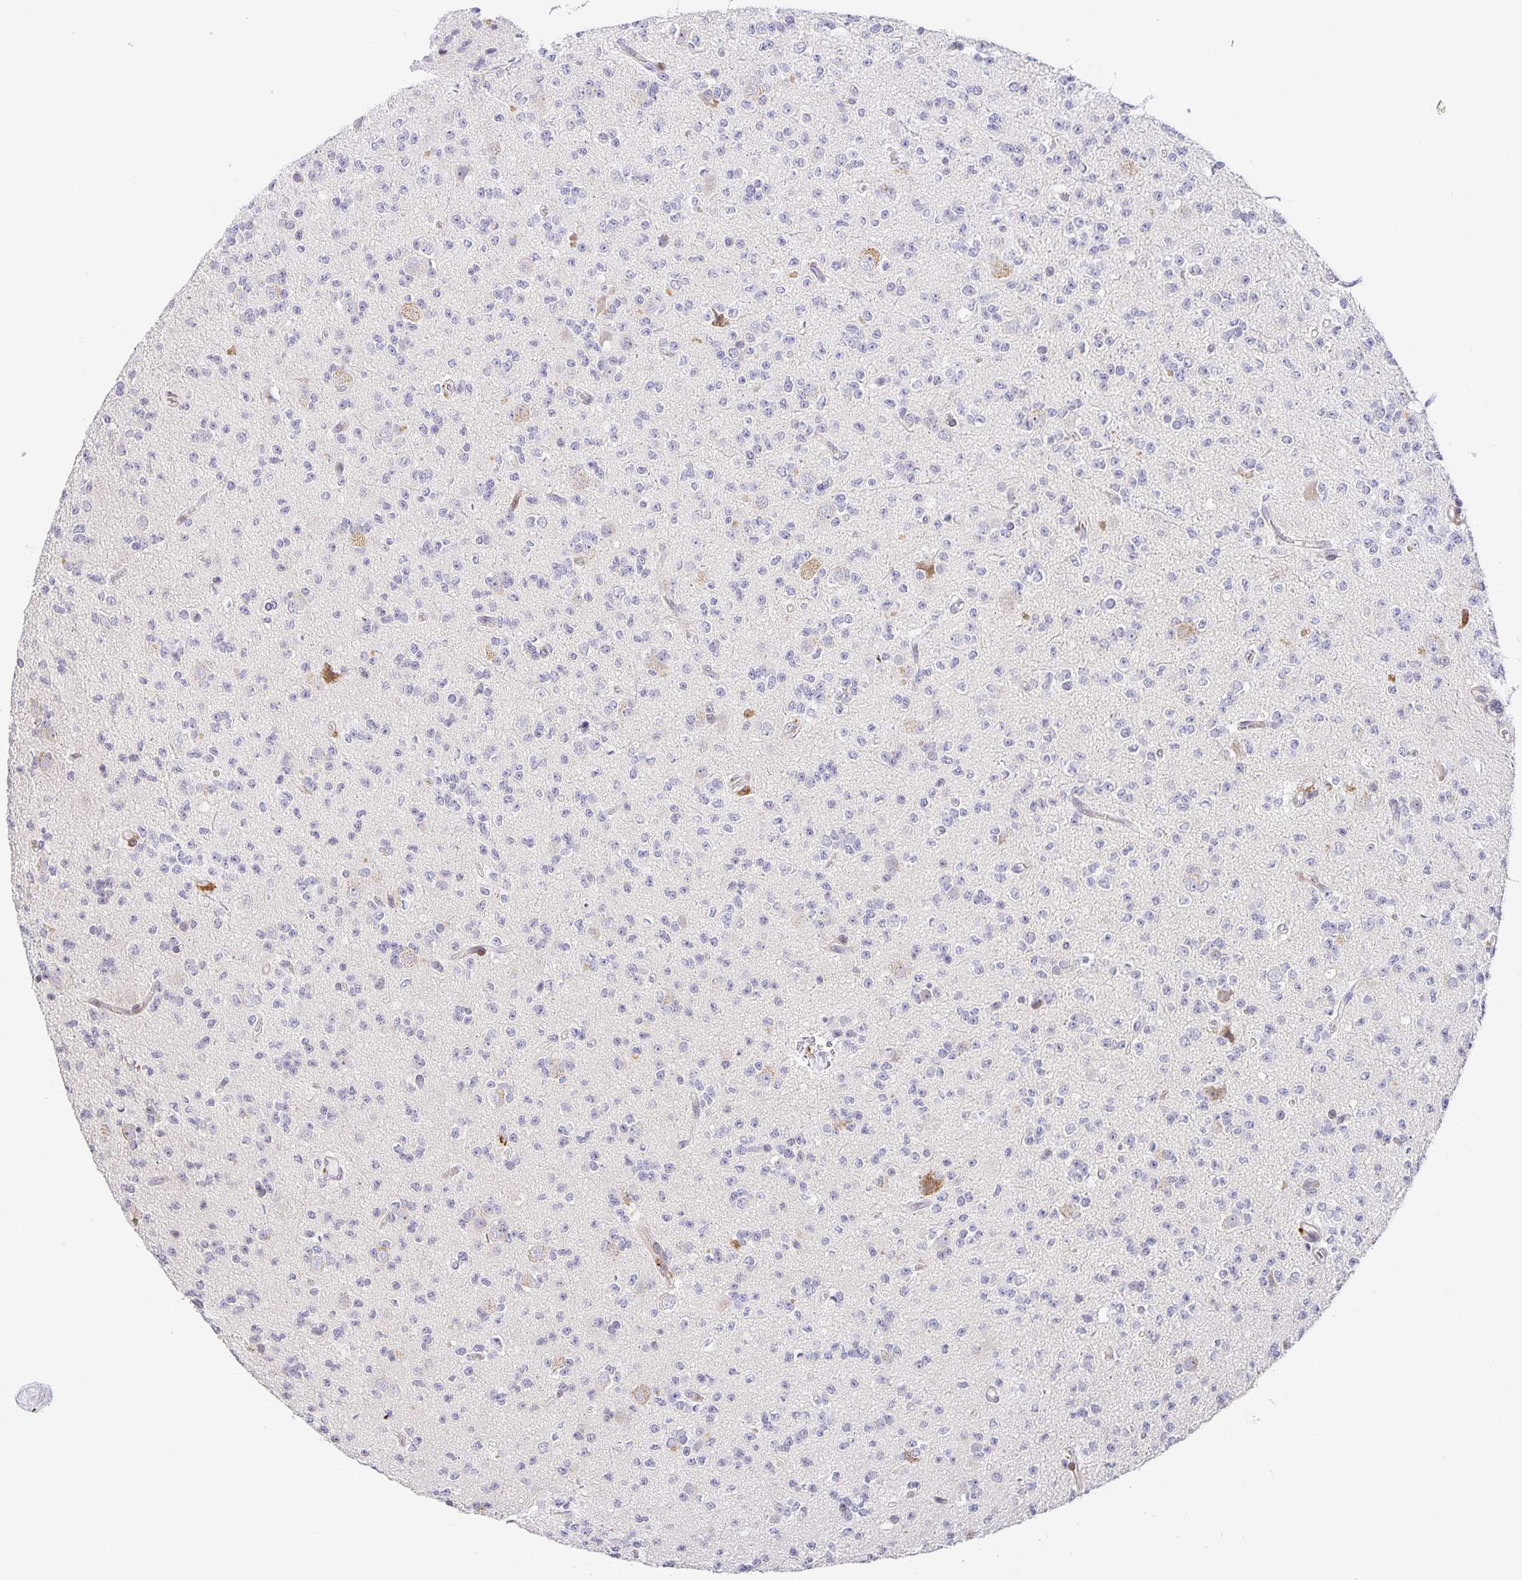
{"staining": {"intensity": "negative", "quantity": "none", "location": "none"}, "tissue": "glioma", "cell_type": "Tumor cells", "image_type": "cancer", "snomed": [{"axis": "morphology", "description": "Glioma, malignant, High grade"}, {"axis": "topography", "description": "Brain"}], "caption": "Histopathology image shows no significant protein expression in tumor cells of glioma.", "gene": "TJP3", "patient": {"sex": "male", "age": 36}}